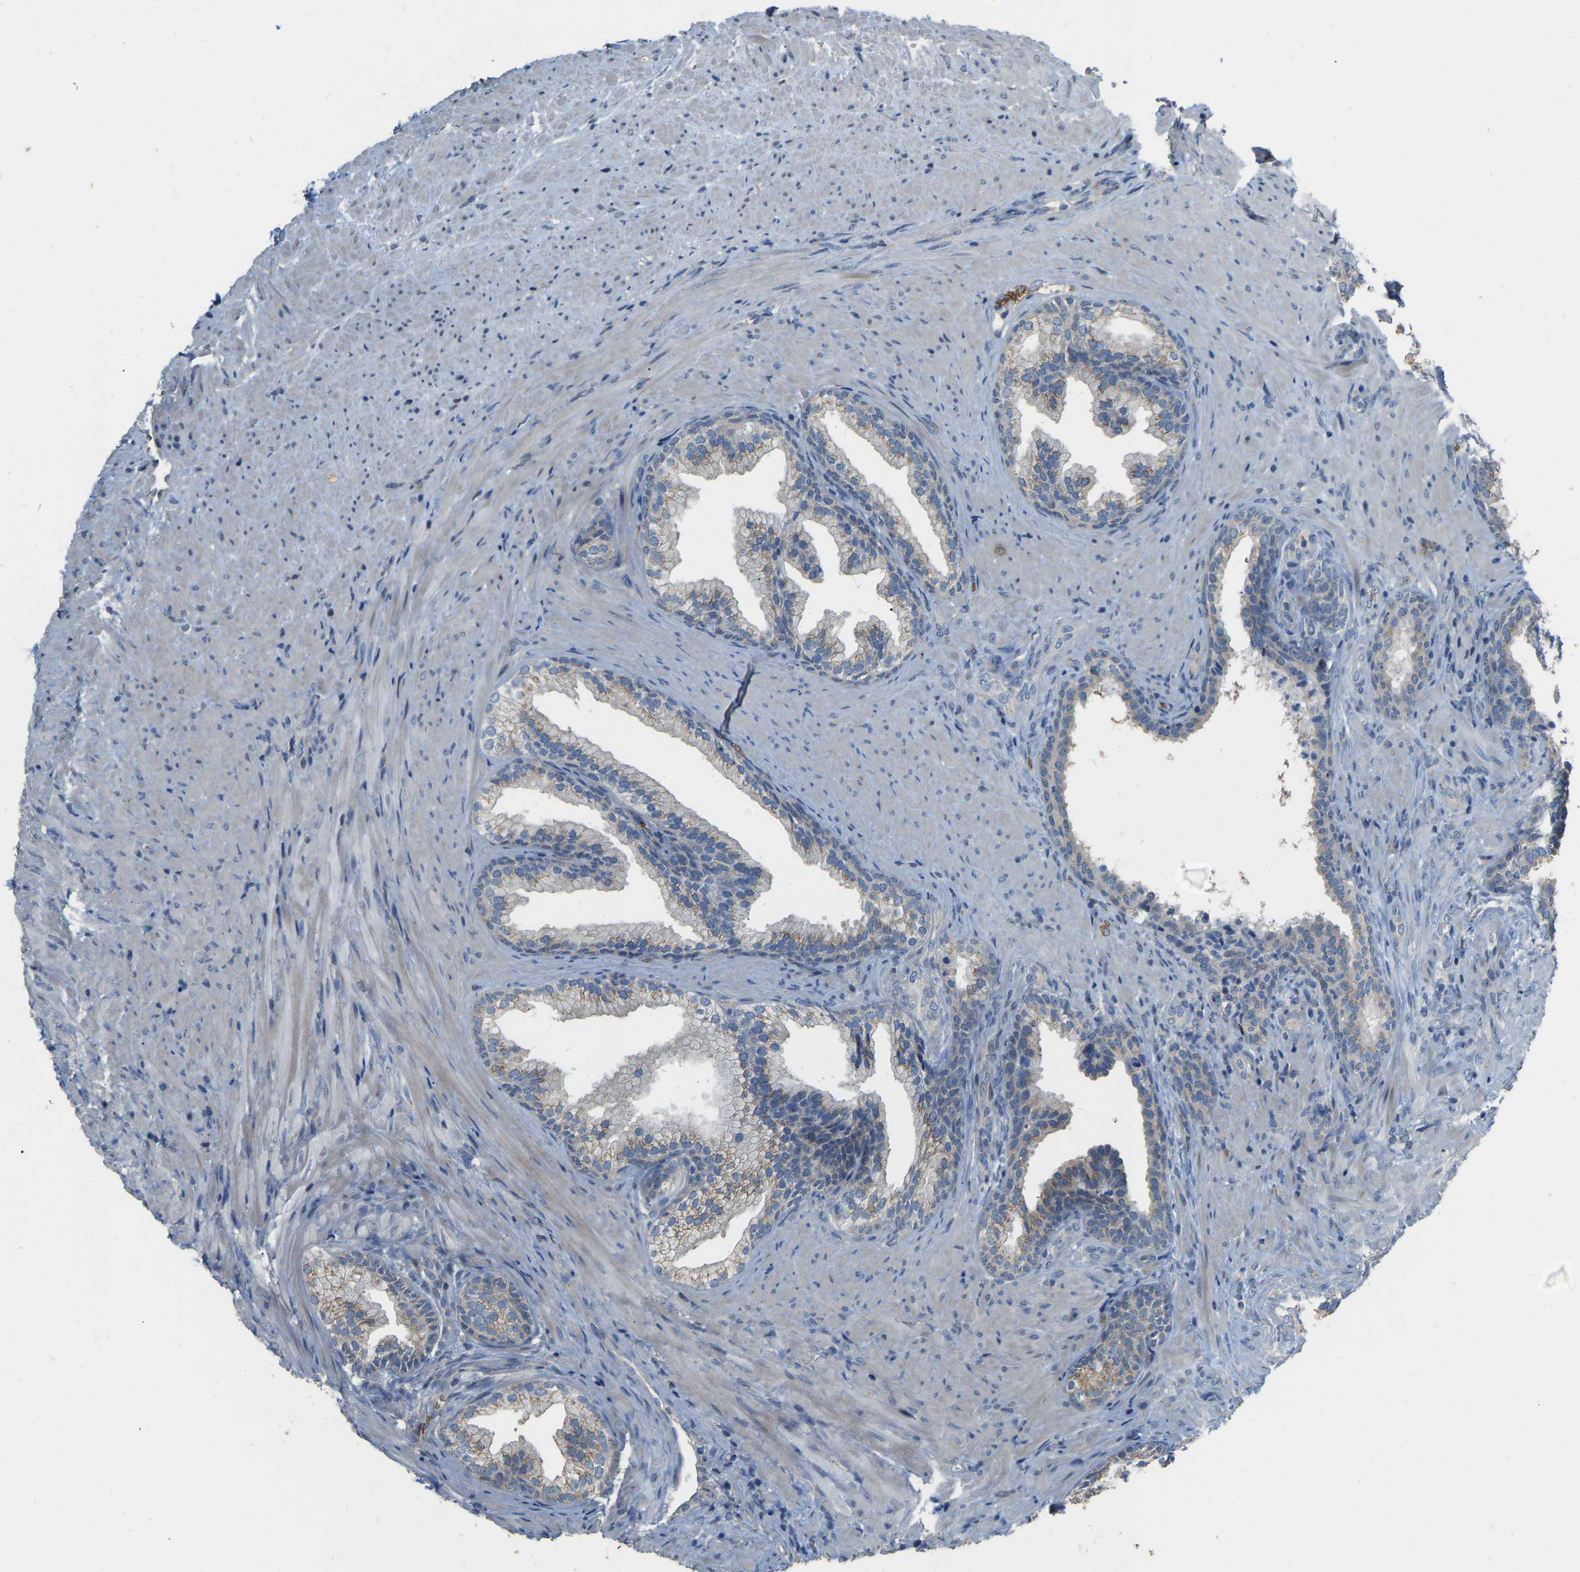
{"staining": {"intensity": "moderate", "quantity": ">75%", "location": "cytoplasmic/membranous"}, "tissue": "prostate", "cell_type": "Glandular cells", "image_type": "normal", "snomed": [{"axis": "morphology", "description": "Normal tissue, NOS"}, {"axis": "topography", "description": "Prostate"}], "caption": "Immunohistochemistry image of normal prostate stained for a protein (brown), which demonstrates medium levels of moderate cytoplasmic/membranous staining in approximately >75% of glandular cells.", "gene": "CFAP298", "patient": {"sex": "male", "age": 76}}